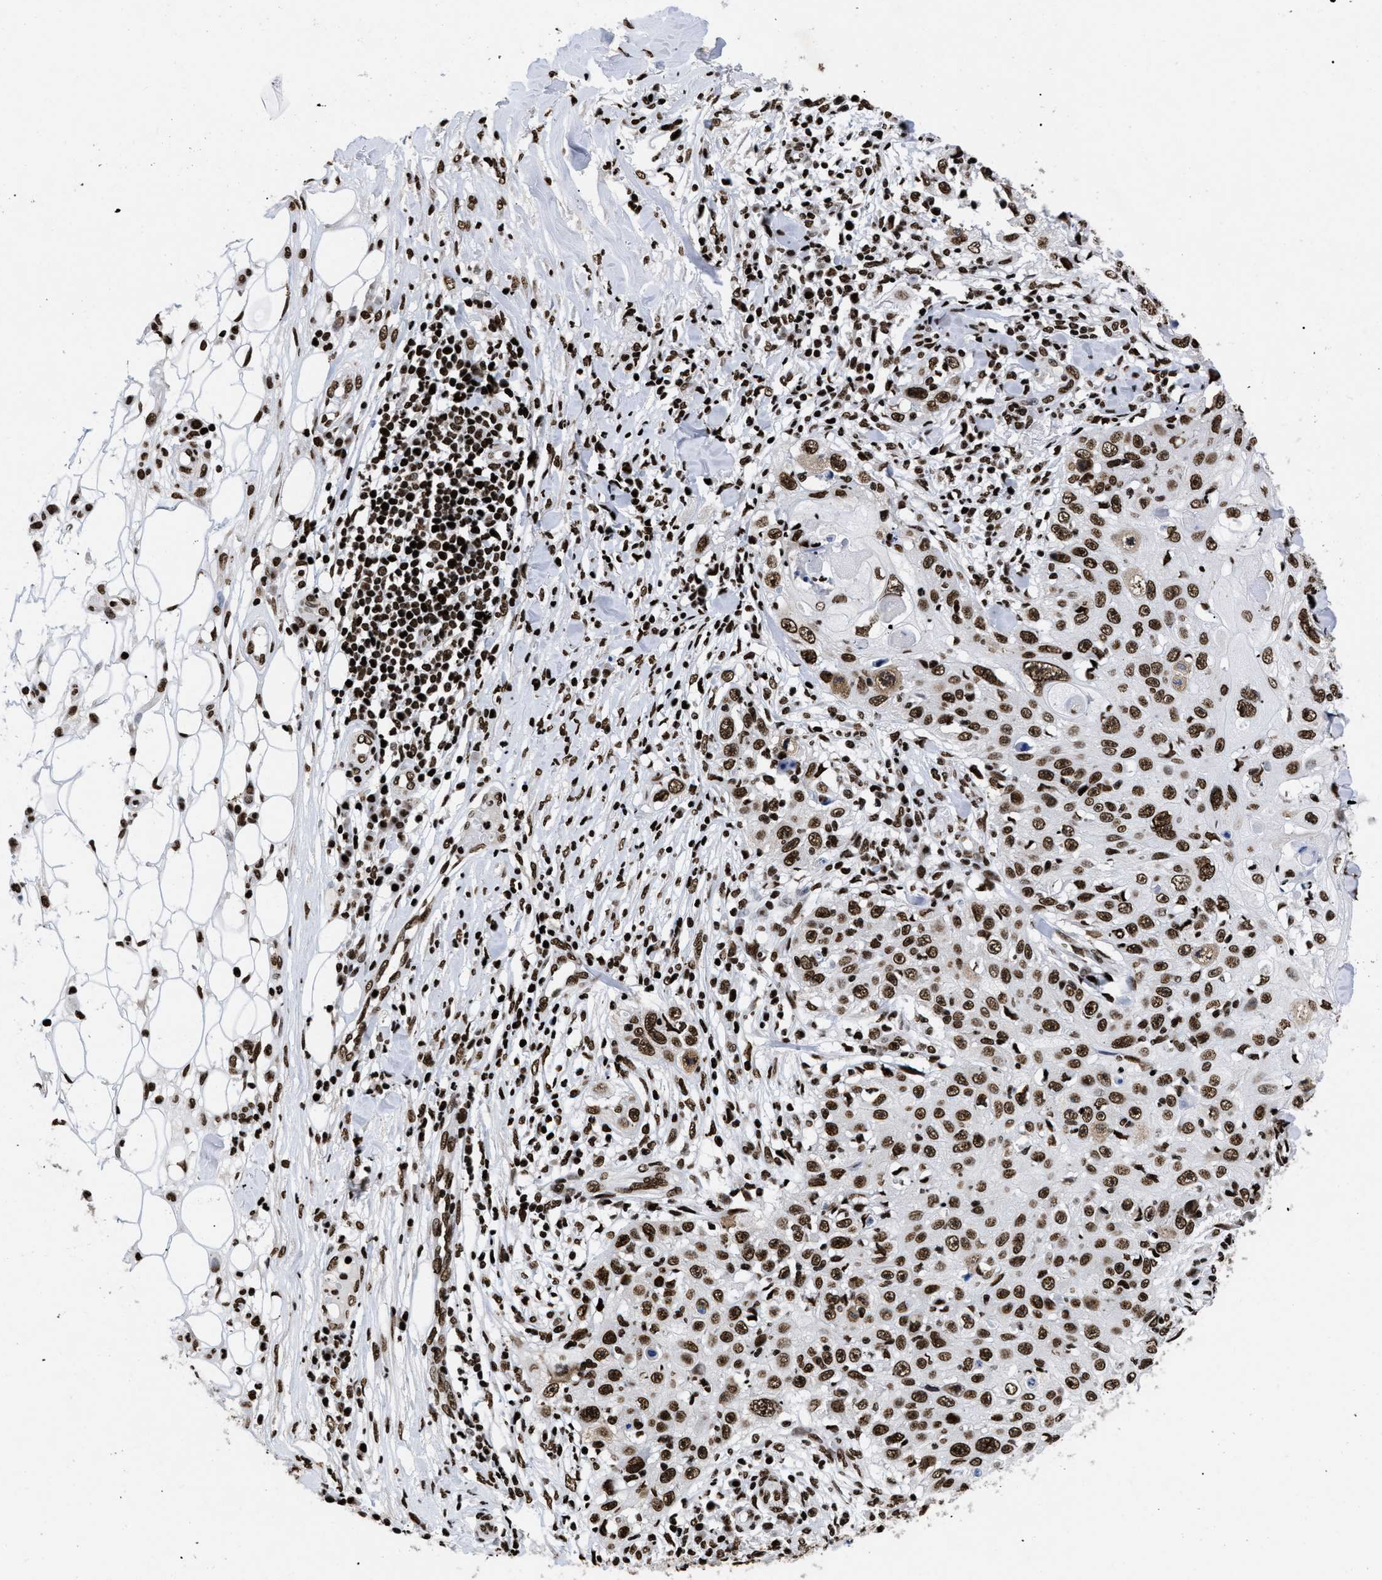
{"staining": {"intensity": "strong", "quantity": ">75%", "location": "nuclear"}, "tissue": "skin cancer", "cell_type": "Tumor cells", "image_type": "cancer", "snomed": [{"axis": "morphology", "description": "Squamous cell carcinoma, NOS"}, {"axis": "topography", "description": "Skin"}], "caption": "Strong nuclear protein staining is present in approximately >75% of tumor cells in skin cancer (squamous cell carcinoma).", "gene": "CALHM3", "patient": {"sex": "male", "age": 86}}